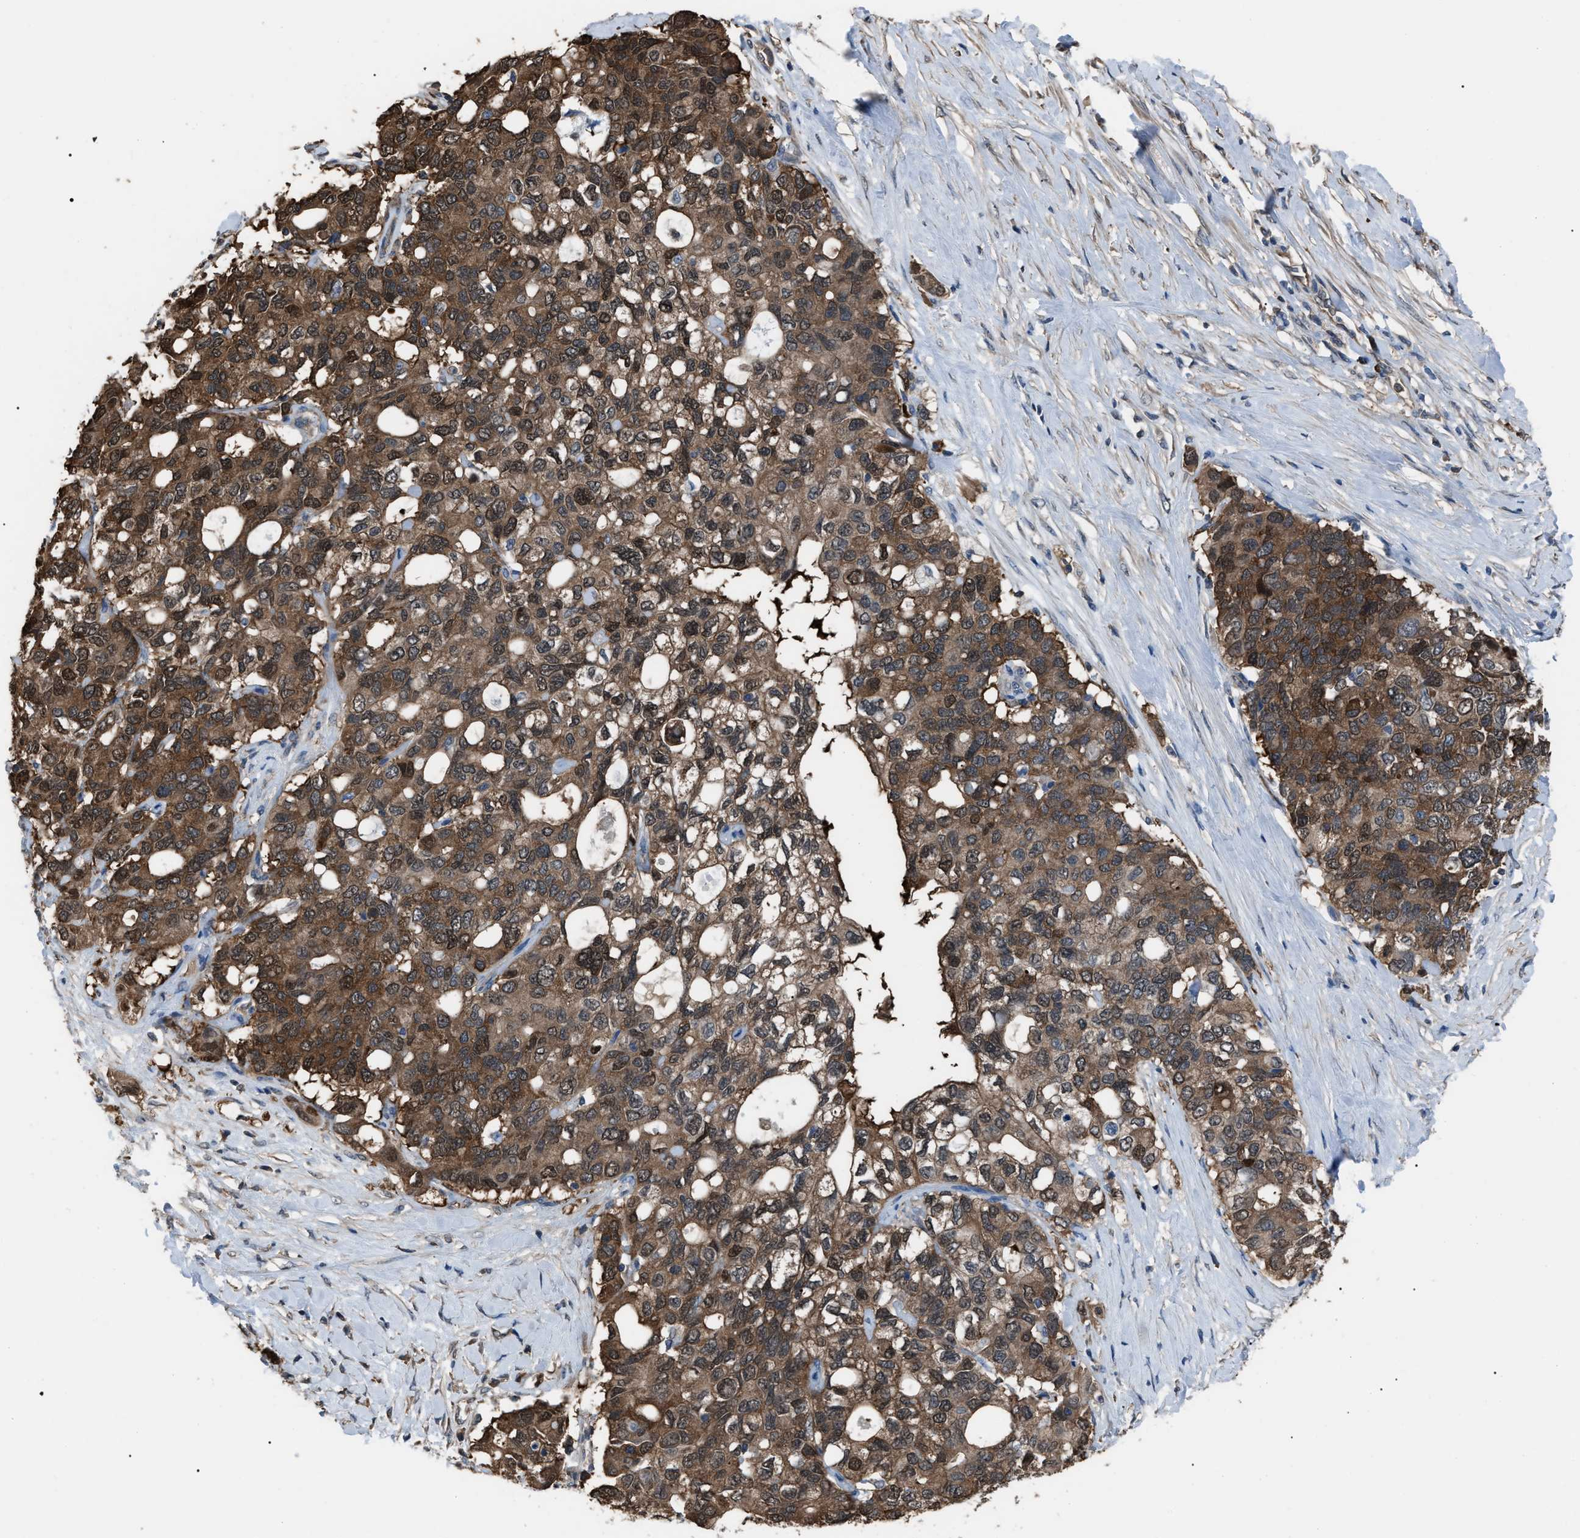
{"staining": {"intensity": "moderate", "quantity": ">75%", "location": "cytoplasmic/membranous,nuclear"}, "tissue": "pancreatic cancer", "cell_type": "Tumor cells", "image_type": "cancer", "snomed": [{"axis": "morphology", "description": "Adenocarcinoma, NOS"}, {"axis": "topography", "description": "Pancreas"}], "caption": "Protein analysis of adenocarcinoma (pancreatic) tissue displays moderate cytoplasmic/membranous and nuclear staining in approximately >75% of tumor cells.", "gene": "PDCD5", "patient": {"sex": "female", "age": 56}}